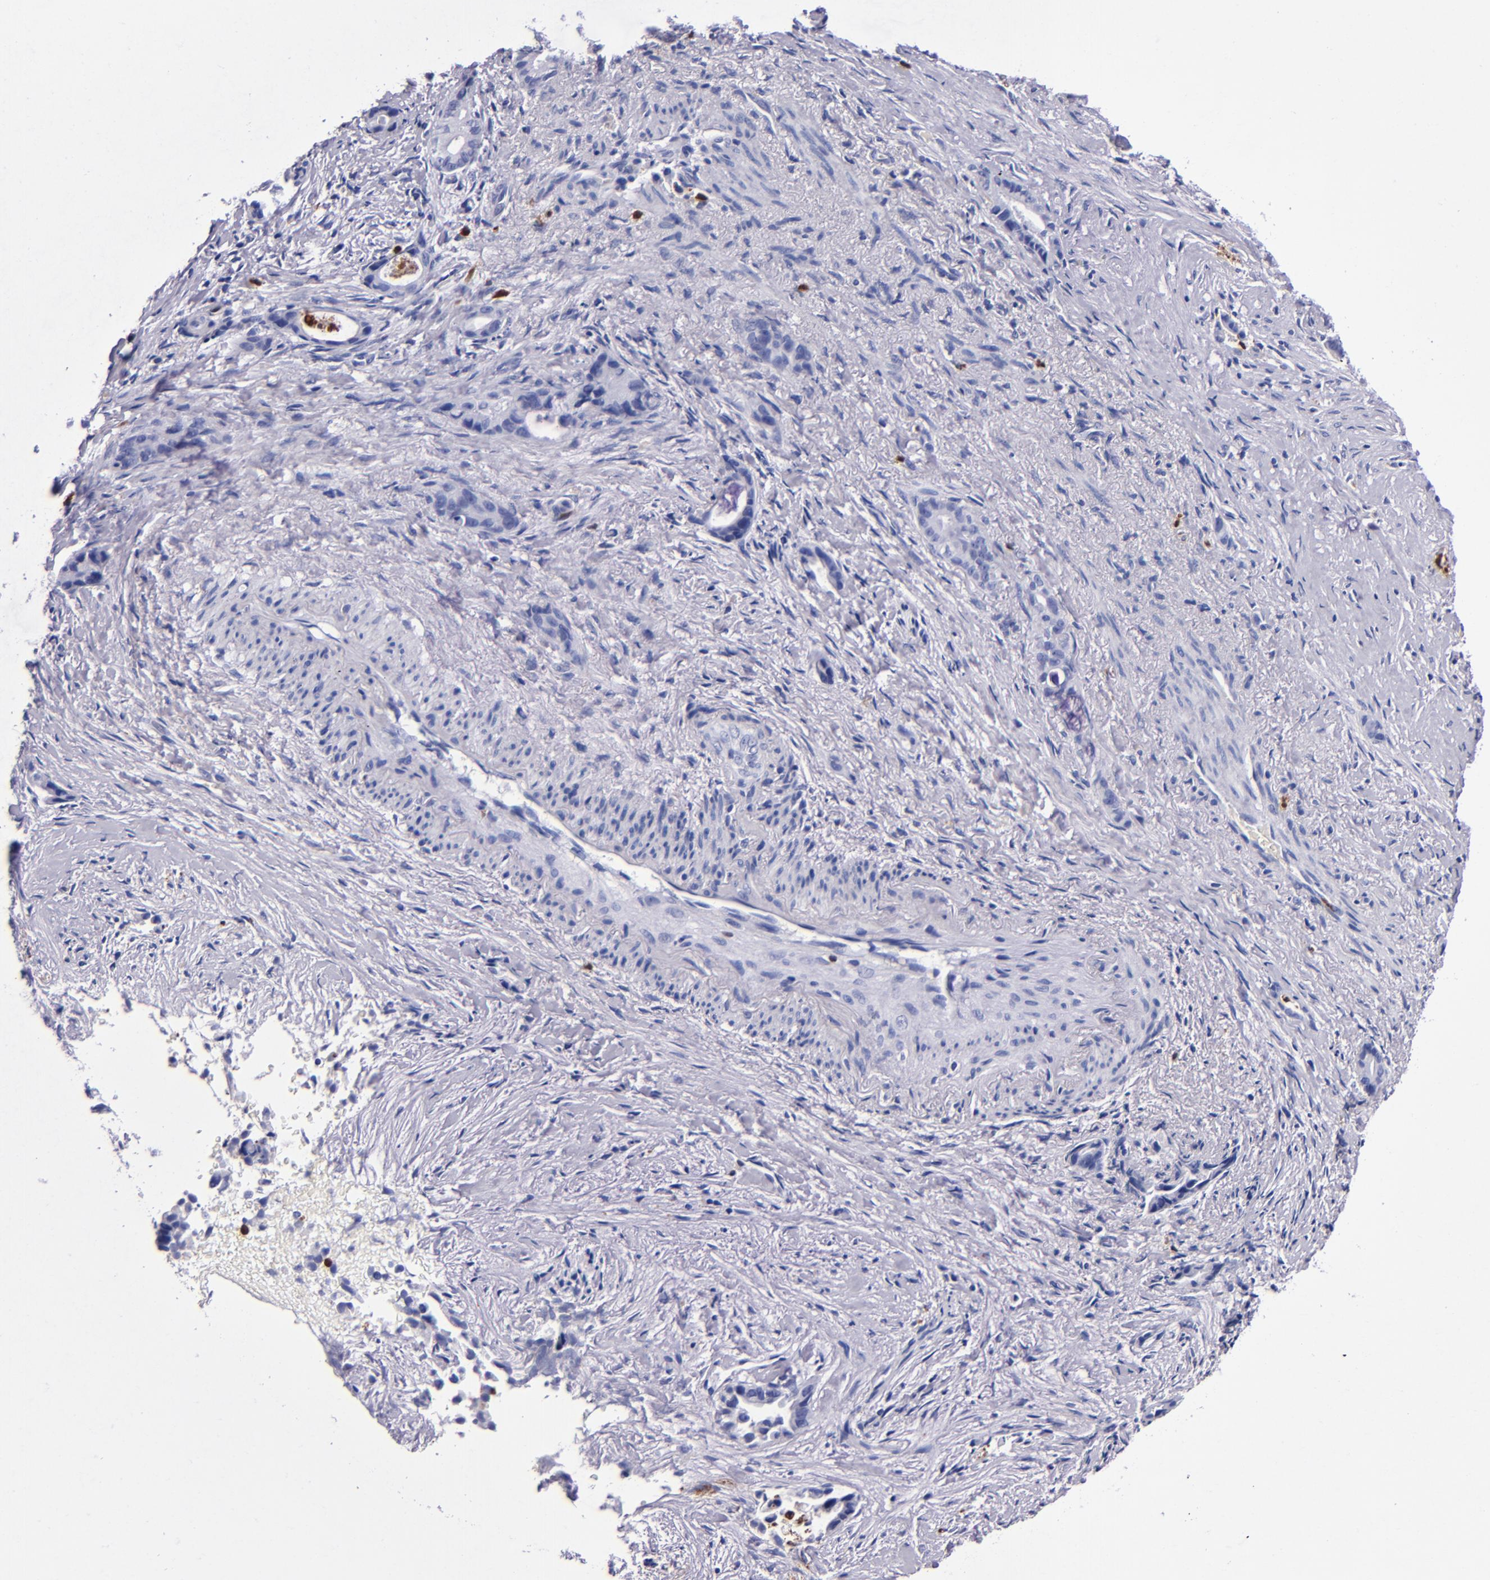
{"staining": {"intensity": "negative", "quantity": "none", "location": "none"}, "tissue": "liver cancer", "cell_type": "Tumor cells", "image_type": "cancer", "snomed": [{"axis": "morphology", "description": "Cholangiocarcinoma"}, {"axis": "topography", "description": "Liver"}], "caption": "A histopathology image of cholangiocarcinoma (liver) stained for a protein shows no brown staining in tumor cells. (DAB immunohistochemistry (IHC), high magnification).", "gene": "S100A8", "patient": {"sex": "female", "age": 55}}